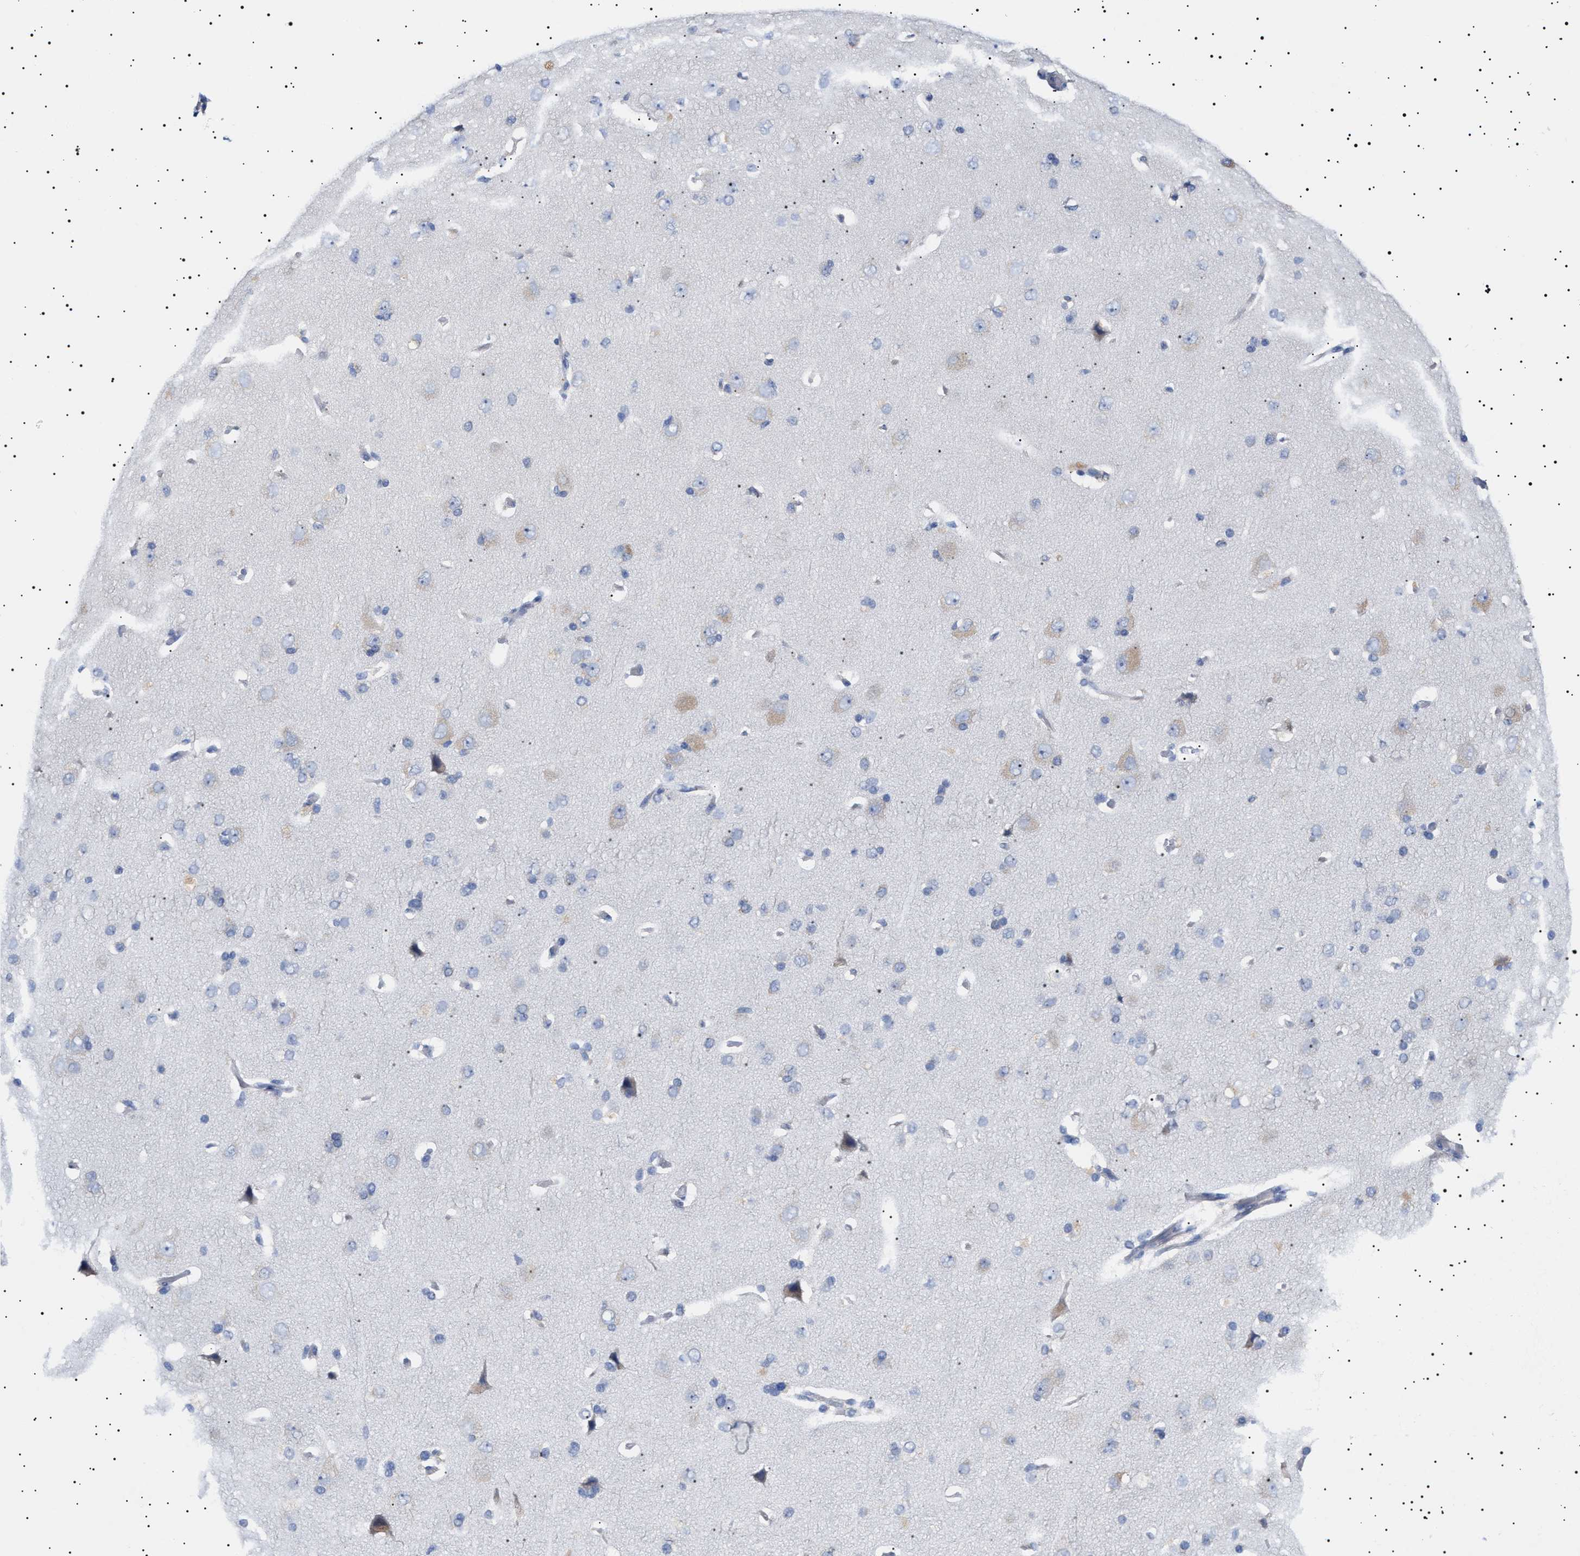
{"staining": {"intensity": "weak", "quantity": ">75%", "location": "cytoplasmic/membranous"}, "tissue": "cerebral cortex", "cell_type": "Endothelial cells", "image_type": "normal", "snomed": [{"axis": "morphology", "description": "Normal tissue, NOS"}, {"axis": "topography", "description": "Cerebral cortex"}], "caption": "DAB (3,3'-diaminobenzidine) immunohistochemical staining of unremarkable cerebral cortex reveals weak cytoplasmic/membranous protein expression in about >75% of endothelial cells. Immunohistochemistry (ihc) stains the protein of interest in brown and the nuclei are stained blue.", "gene": "ERCC6L2", "patient": {"sex": "male", "age": 62}}